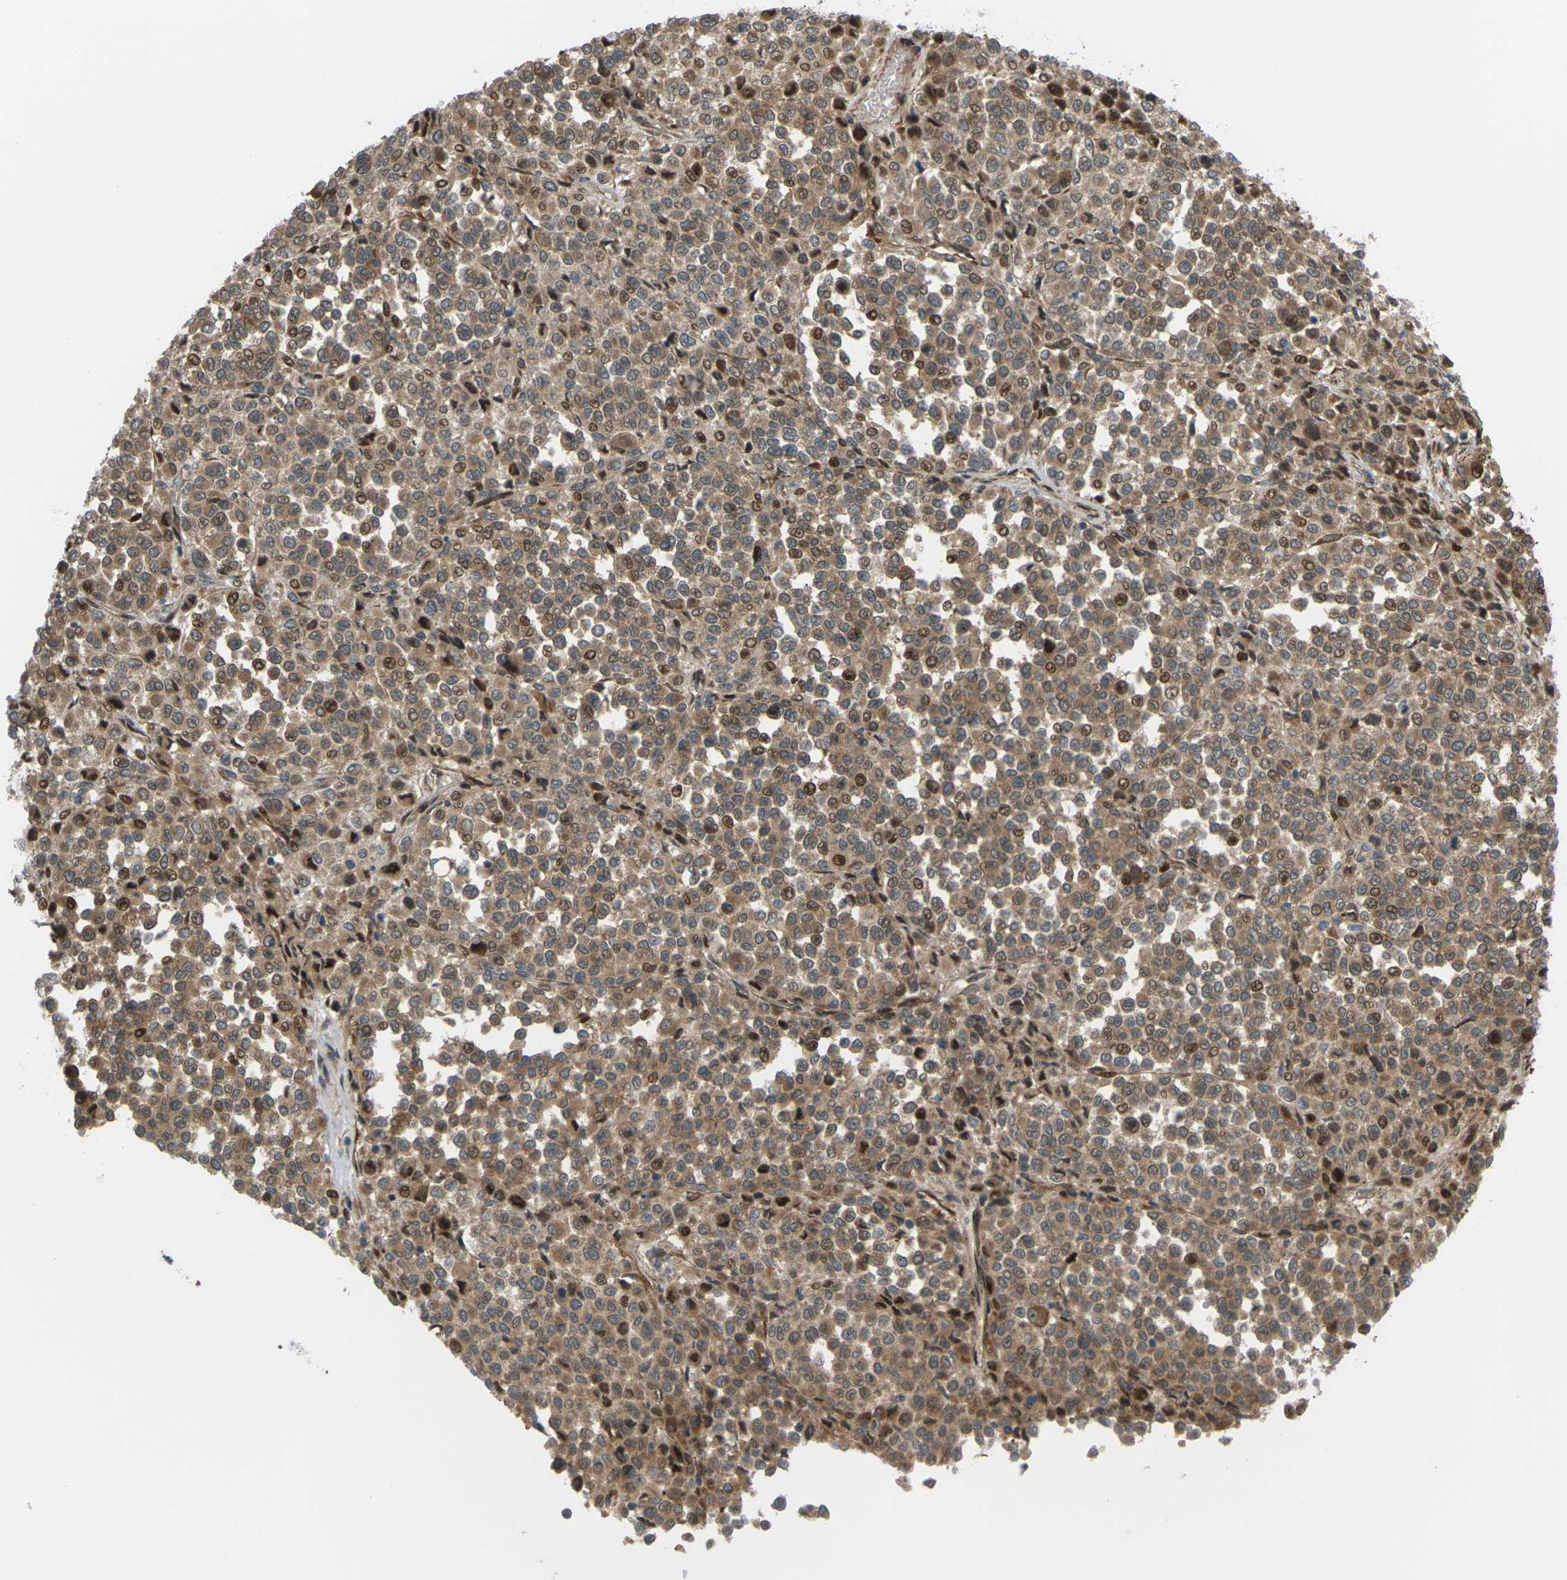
{"staining": {"intensity": "moderate", "quantity": ">75%", "location": "cytoplasmic/membranous,nuclear"}, "tissue": "melanoma", "cell_type": "Tumor cells", "image_type": "cancer", "snomed": [{"axis": "morphology", "description": "Malignant melanoma, Metastatic site"}, {"axis": "topography", "description": "Pancreas"}], "caption": "Malignant melanoma (metastatic site) tissue exhibits moderate cytoplasmic/membranous and nuclear positivity in about >75% of tumor cells, visualized by immunohistochemistry. (brown staining indicates protein expression, while blue staining denotes nuclei).", "gene": "ROBO1", "patient": {"sex": "female", "age": 30}}